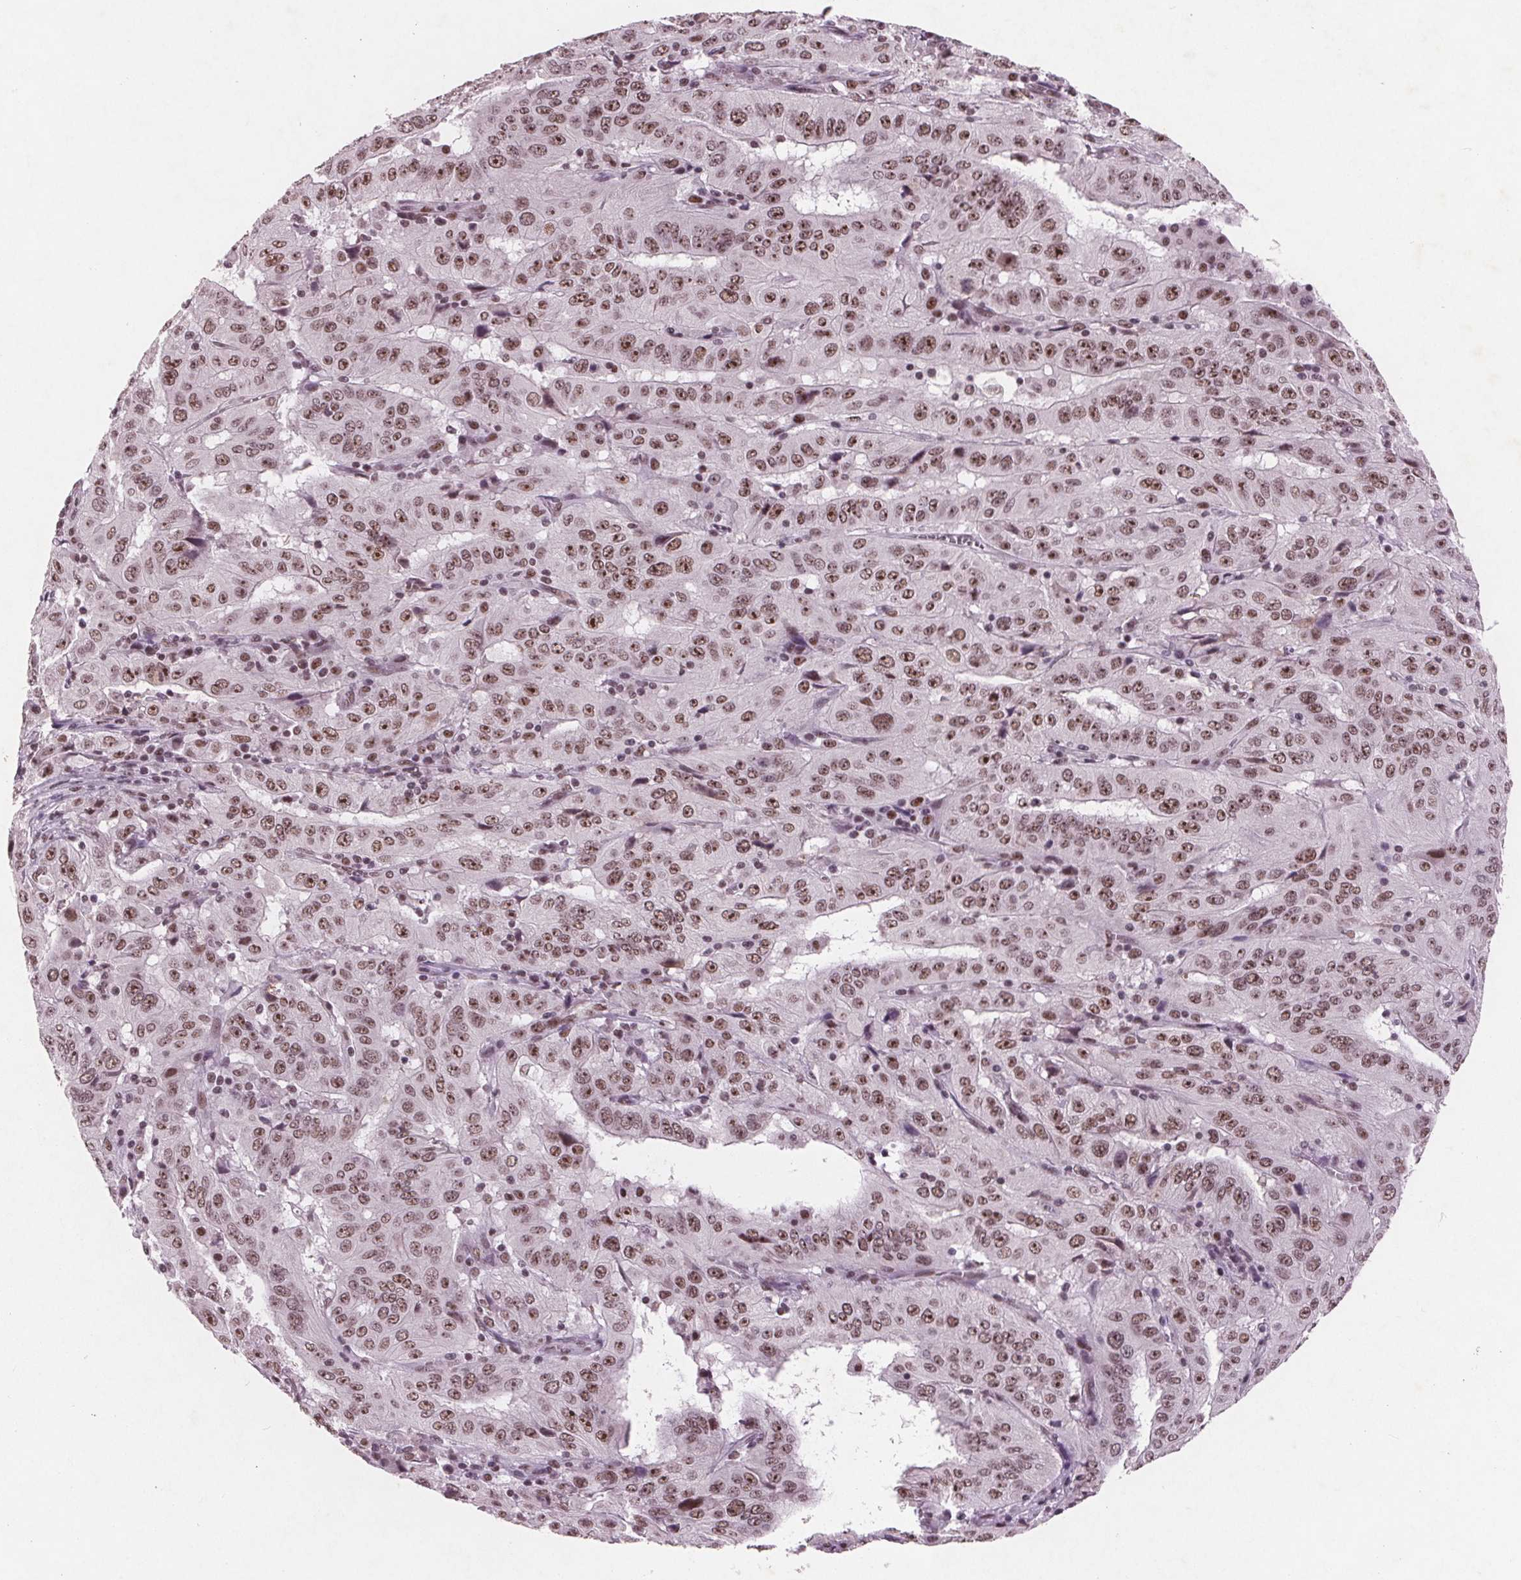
{"staining": {"intensity": "moderate", "quantity": ">75%", "location": "nuclear"}, "tissue": "pancreatic cancer", "cell_type": "Tumor cells", "image_type": "cancer", "snomed": [{"axis": "morphology", "description": "Adenocarcinoma, NOS"}, {"axis": "topography", "description": "Pancreas"}], "caption": "Human pancreatic cancer (adenocarcinoma) stained for a protein (brown) shows moderate nuclear positive expression in approximately >75% of tumor cells.", "gene": "RPS6KA2", "patient": {"sex": "male", "age": 63}}